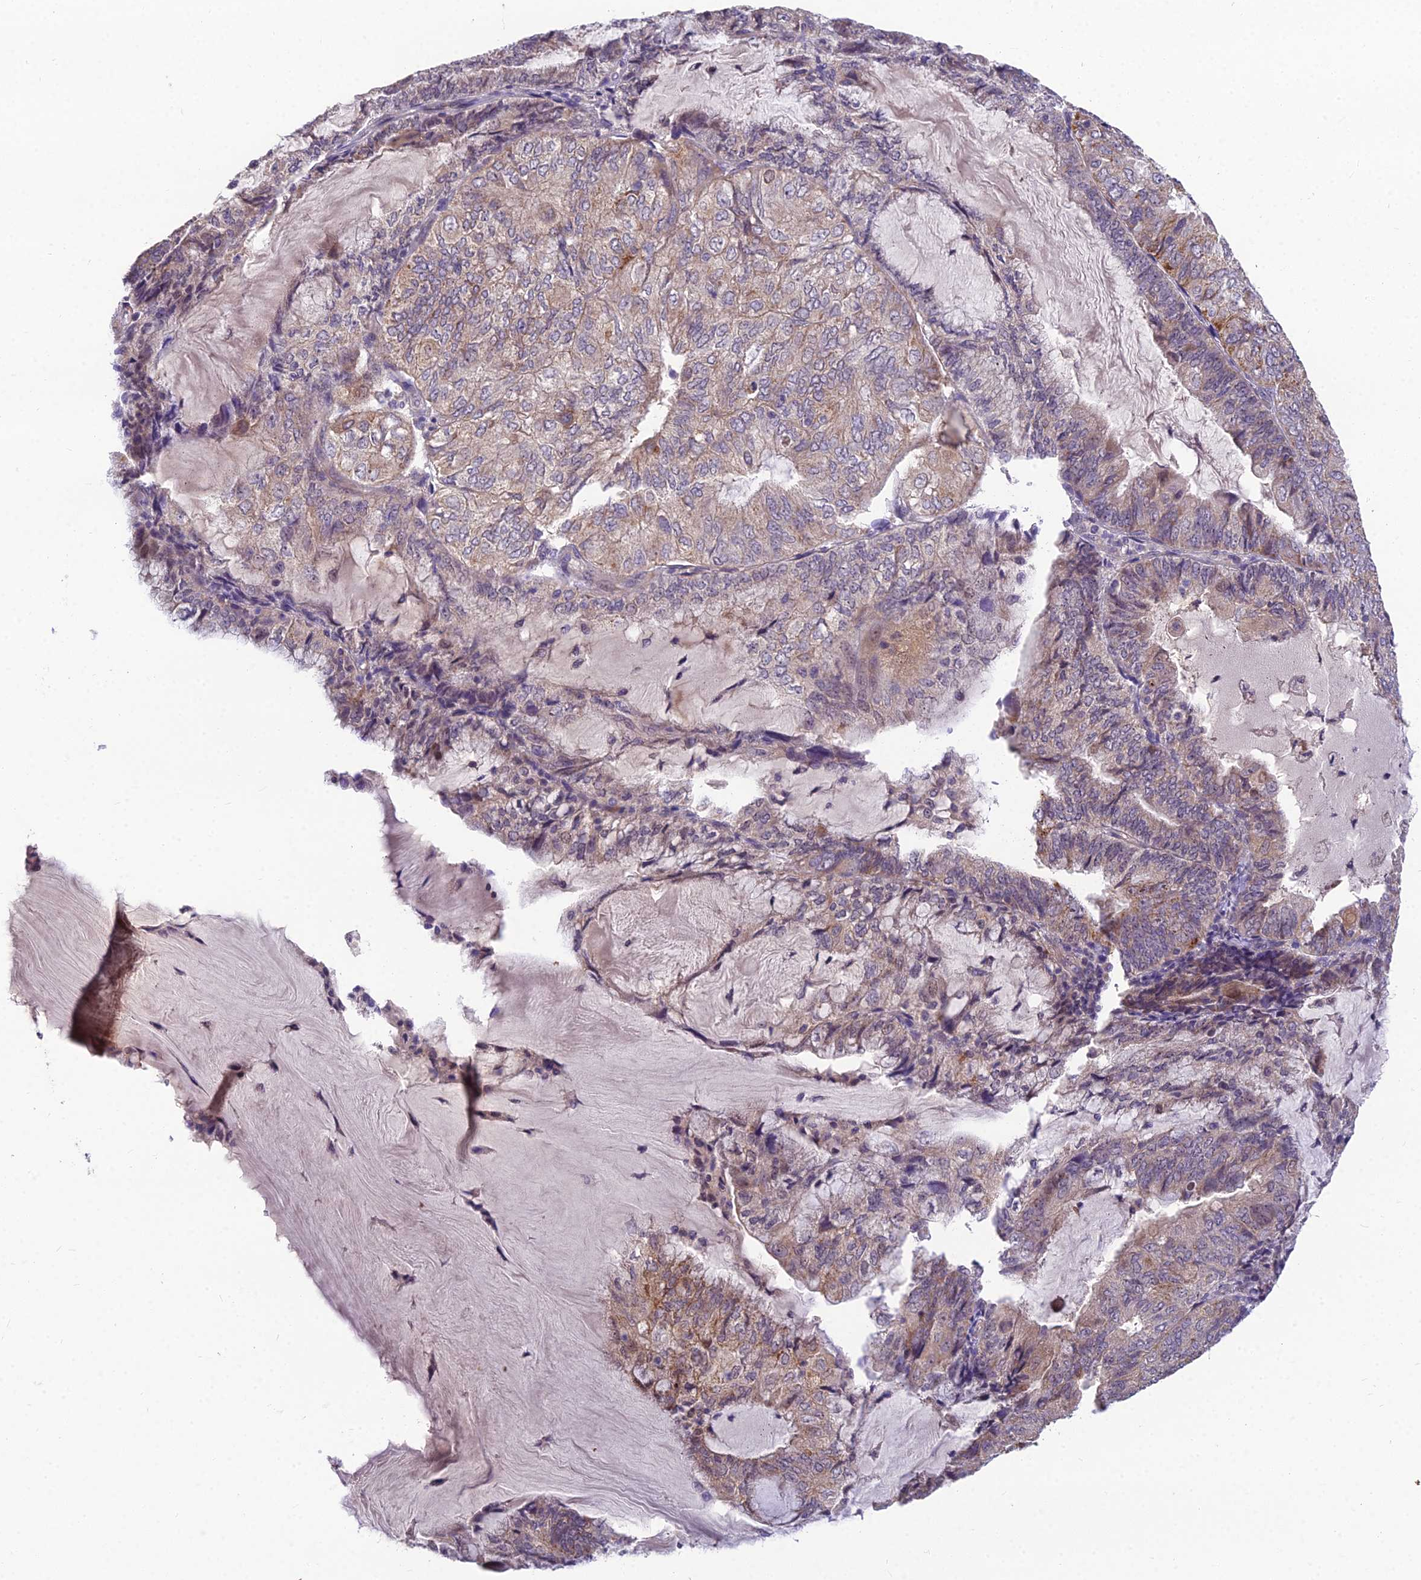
{"staining": {"intensity": "moderate", "quantity": ">75%", "location": "cytoplasmic/membranous,nuclear"}, "tissue": "endometrial cancer", "cell_type": "Tumor cells", "image_type": "cancer", "snomed": [{"axis": "morphology", "description": "Adenocarcinoma, NOS"}, {"axis": "topography", "description": "Endometrium"}], "caption": "Tumor cells show medium levels of moderate cytoplasmic/membranous and nuclear expression in about >75% of cells in endometrial cancer (adenocarcinoma).", "gene": "ZNF333", "patient": {"sex": "female", "age": 81}}